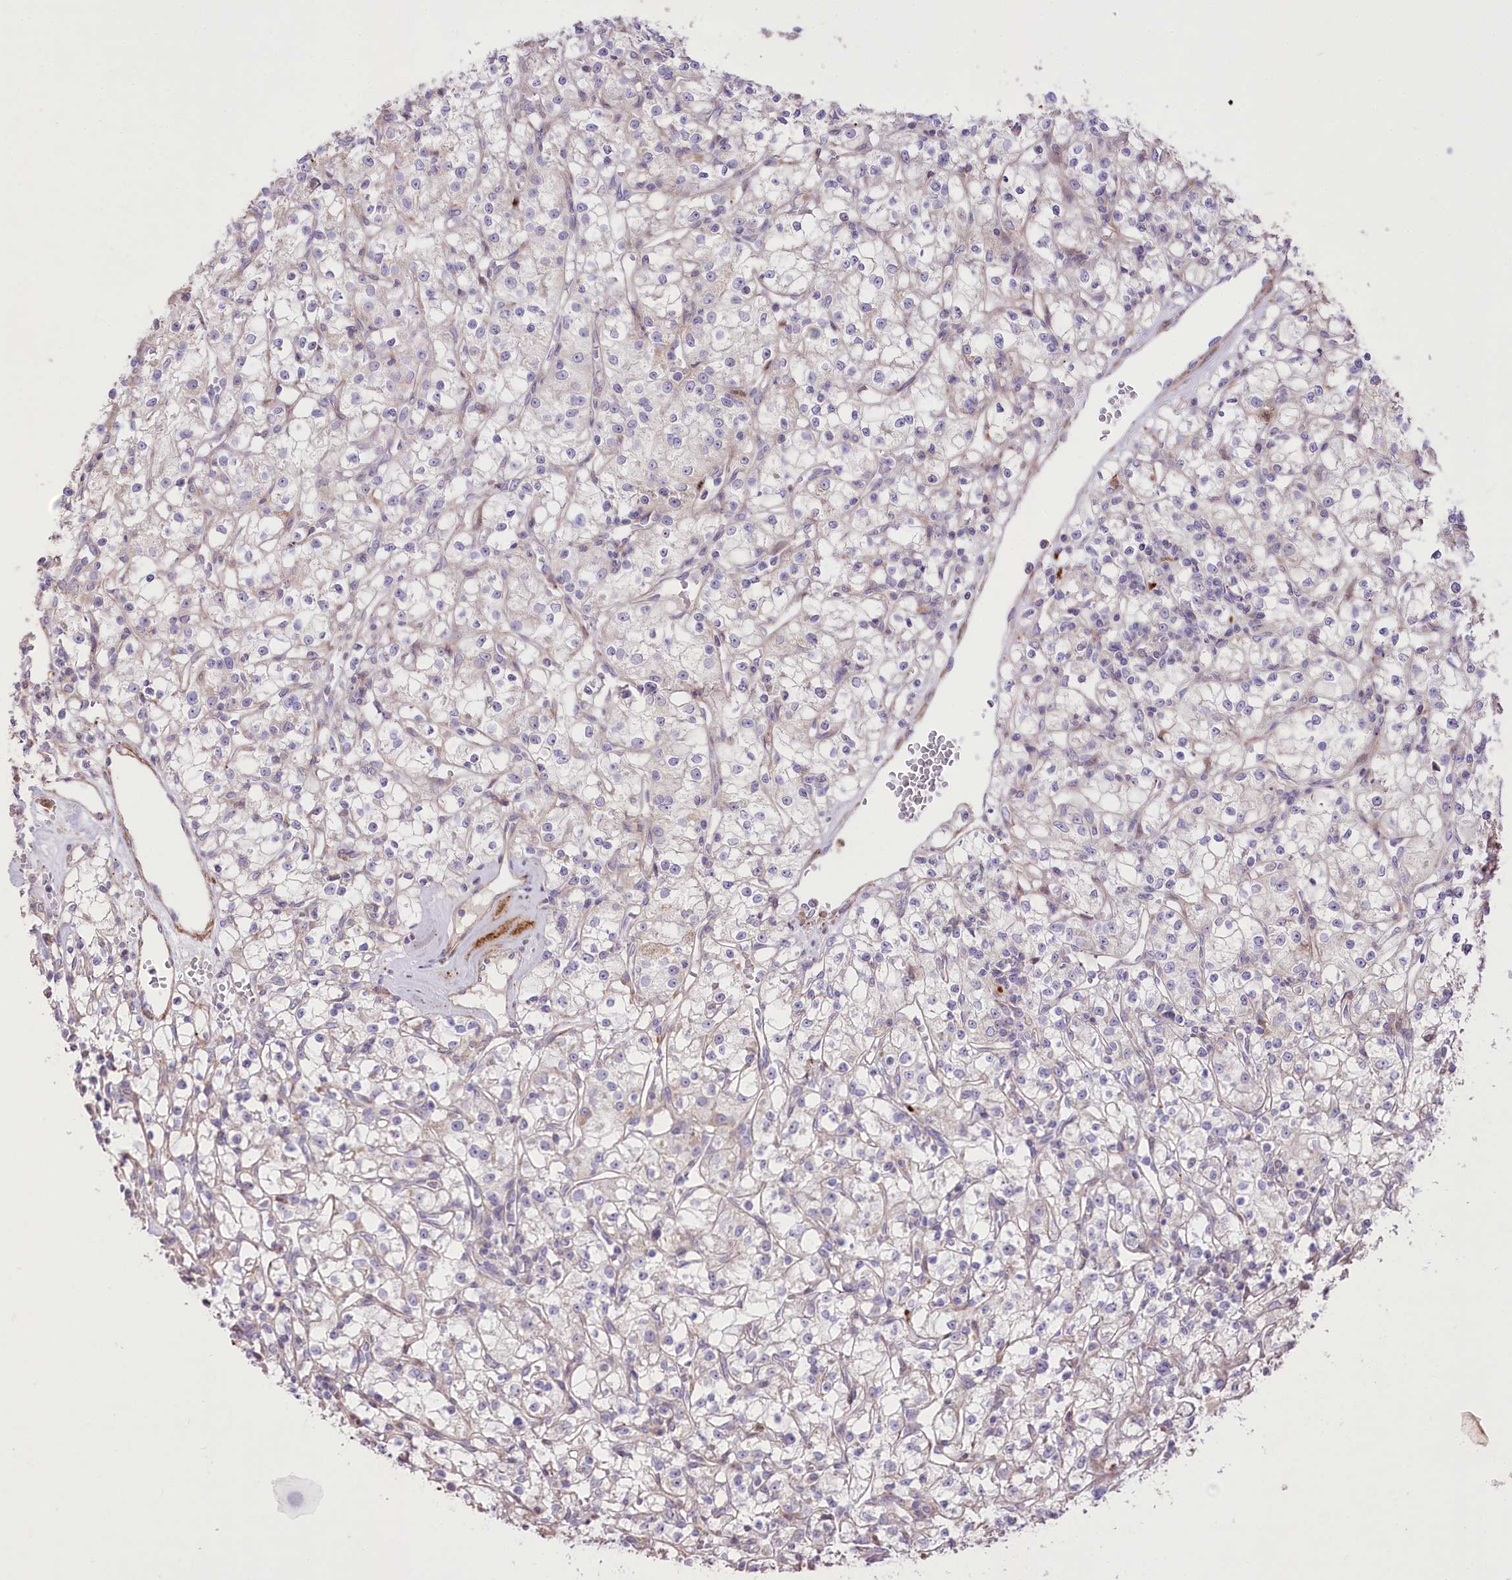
{"staining": {"intensity": "negative", "quantity": "none", "location": "none"}, "tissue": "renal cancer", "cell_type": "Tumor cells", "image_type": "cancer", "snomed": [{"axis": "morphology", "description": "Adenocarcinoma, NOS"}, {"axis": "topography", "description": "Kidney"}], "caption": "Immunohistochemical staining of human renal adenocarcinoma displays no significant positivity in tumor cells. Nuclei are stained in blue.", "gene": "RNF24", "patient": {"sex": "female", "age": 59}}